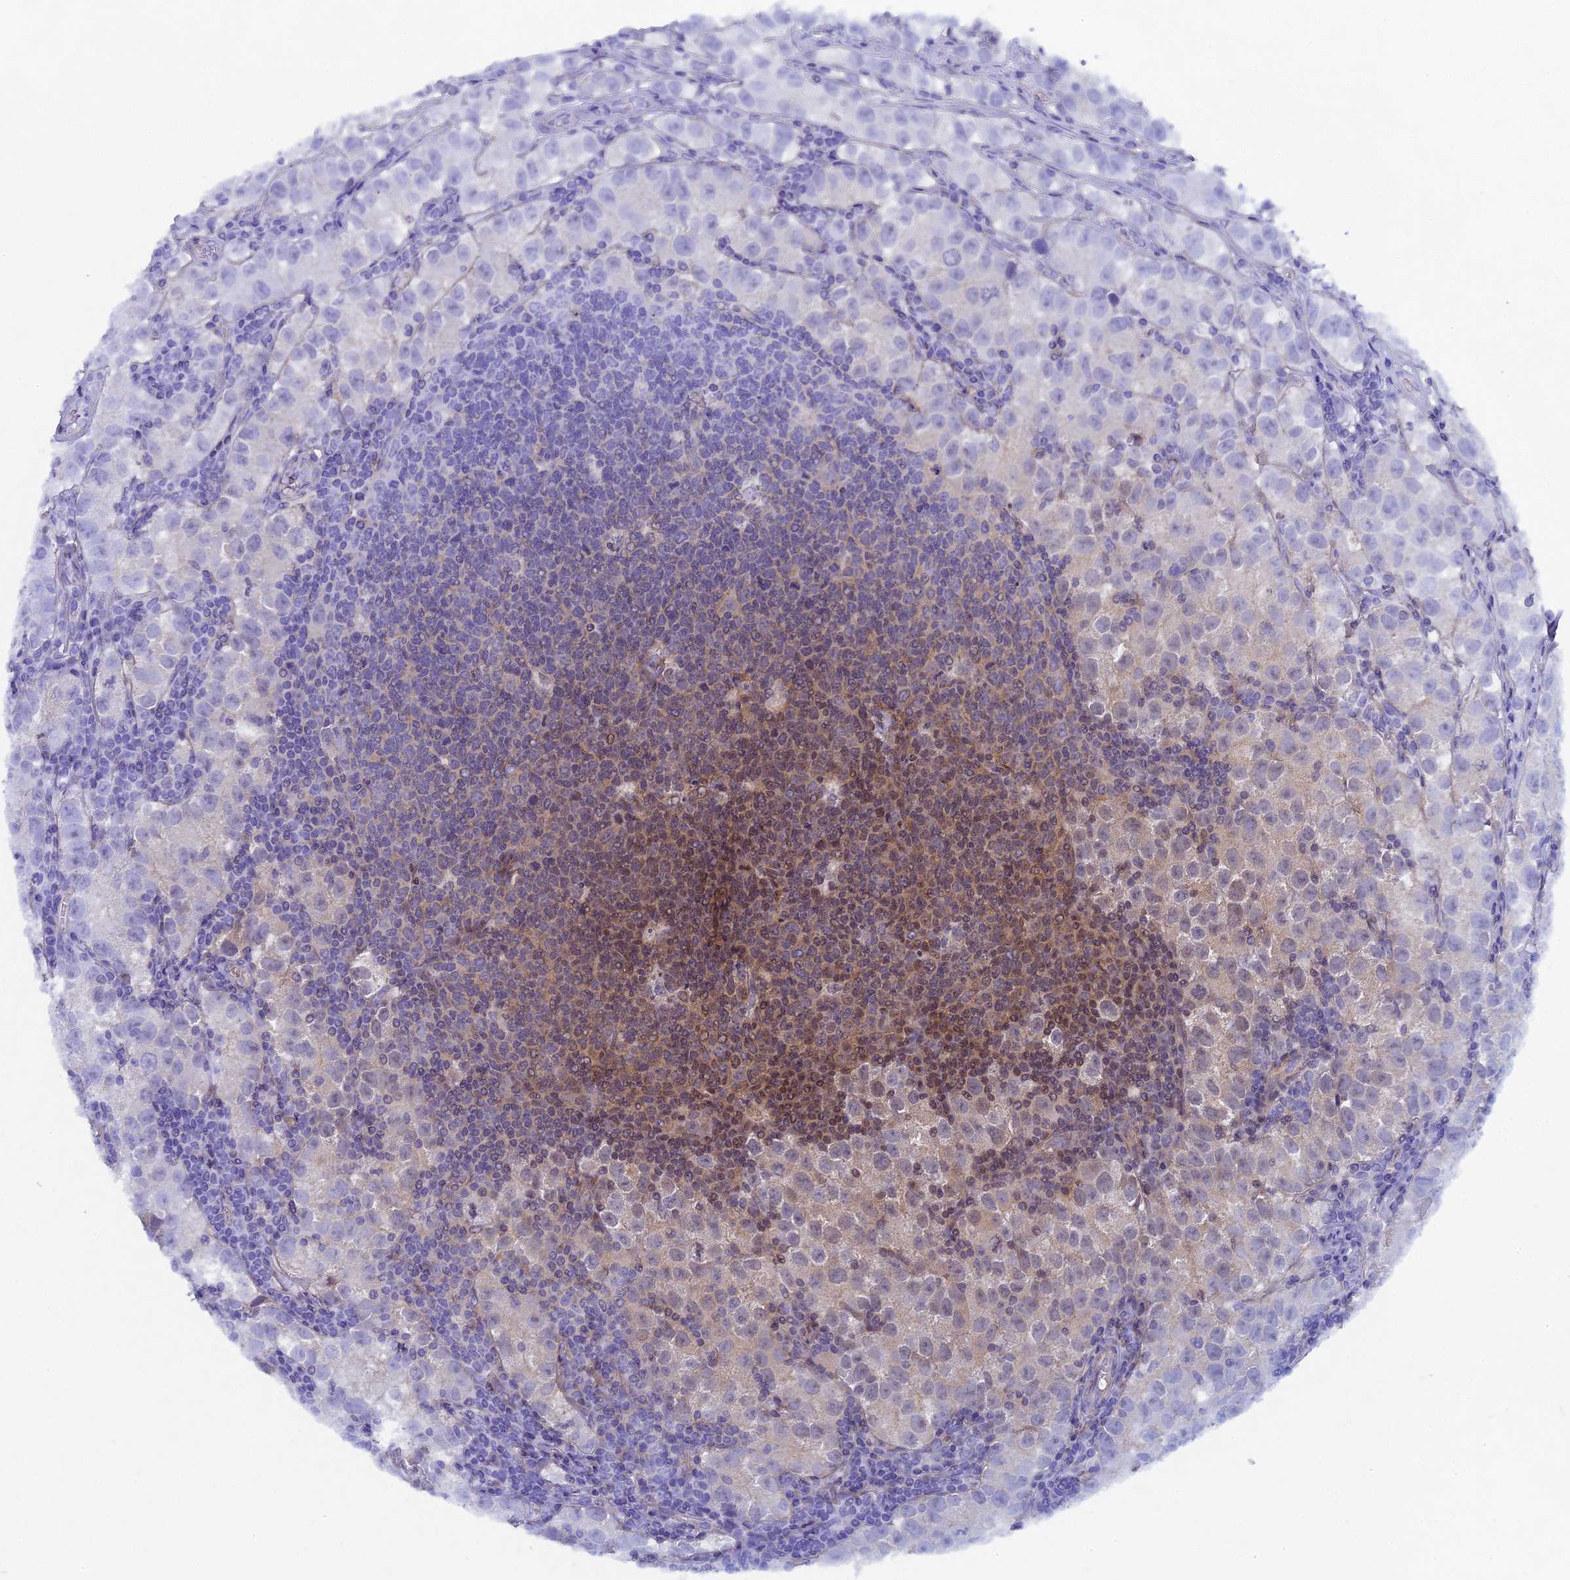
{"staining": {"intensity": "negative", "quantity": "none", "location": "none"}, "tissue": "testis cancer", "cell_type": "Tumor cells", "image_type": "cancer", "snomed": [{"axis": "morphology", "description": "Seminoma, NOS"}, {"axis": "morphology", "description": "Carcinoma, Embryonal, NOS"}, {"axis": "topography", "description": "Testis"}], "caption": "DAB immunohistochemical staining of testis cancer (embryonal carcinoma) exhibits no significant expression in tumor cells.", "gene": "DIXDC1", "patient": {"sex": "male", "age": 43}}